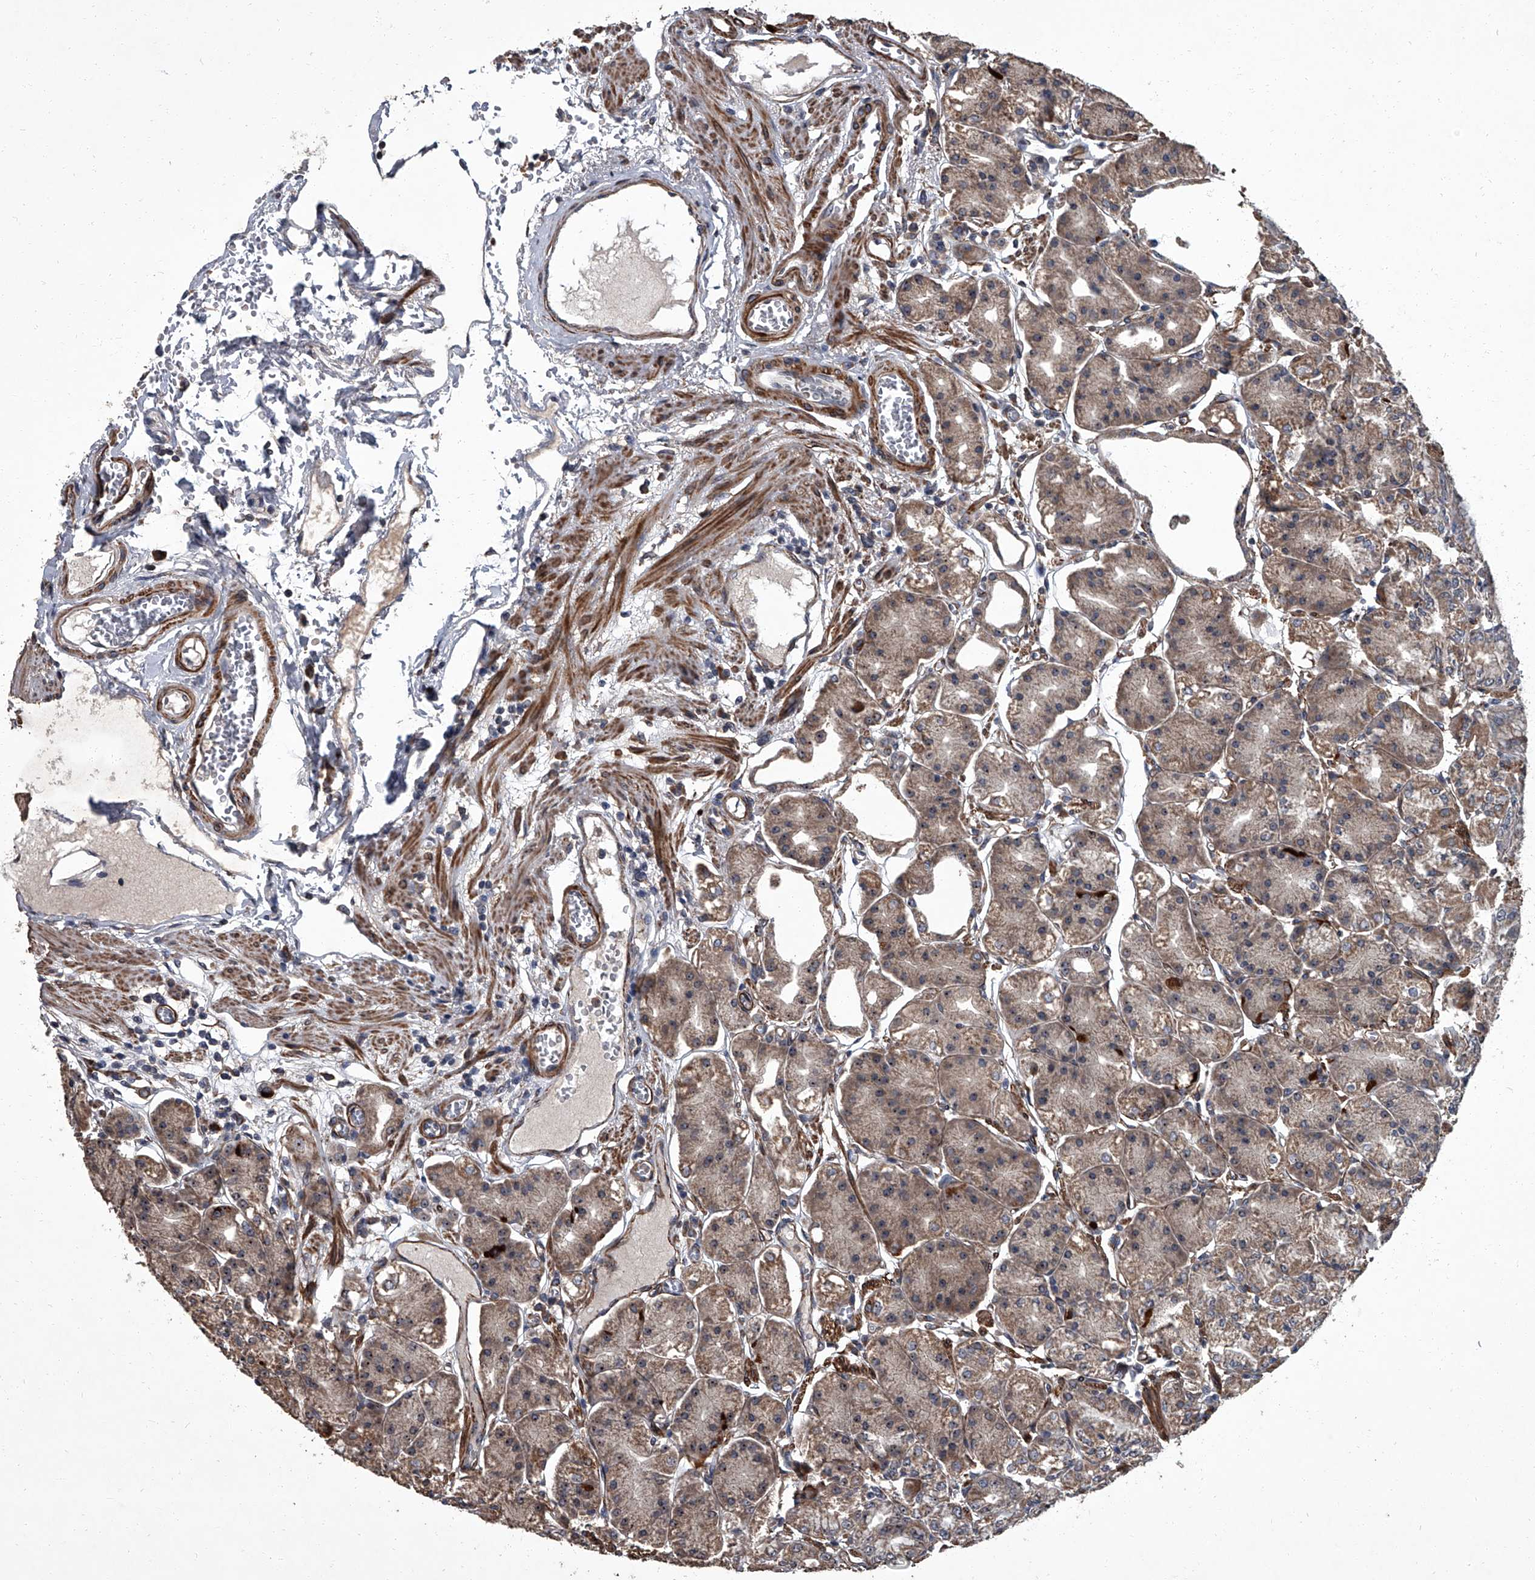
{"staining": {"intensity": "moderate", "quantity": ">75%", "location": "cytoplasmic/membranous"}, "tissue": "stomach", "cell_type": "Glandular cells", "image_type": "normal", "snomed": [{"axis": "morphology", "description": "Normal tissue, NOS"}, {"axis": "topography", "description": "Stomach, lower"}], "caption": "This micrograph displays immunohistochemistry (IHC) staining of benign stomach, with medium moderate cytoplasmic/membranous expression in about >75% of glandular cells.", "gene": "SIRT4", "patient": {"sex": "male", "age": 71}}